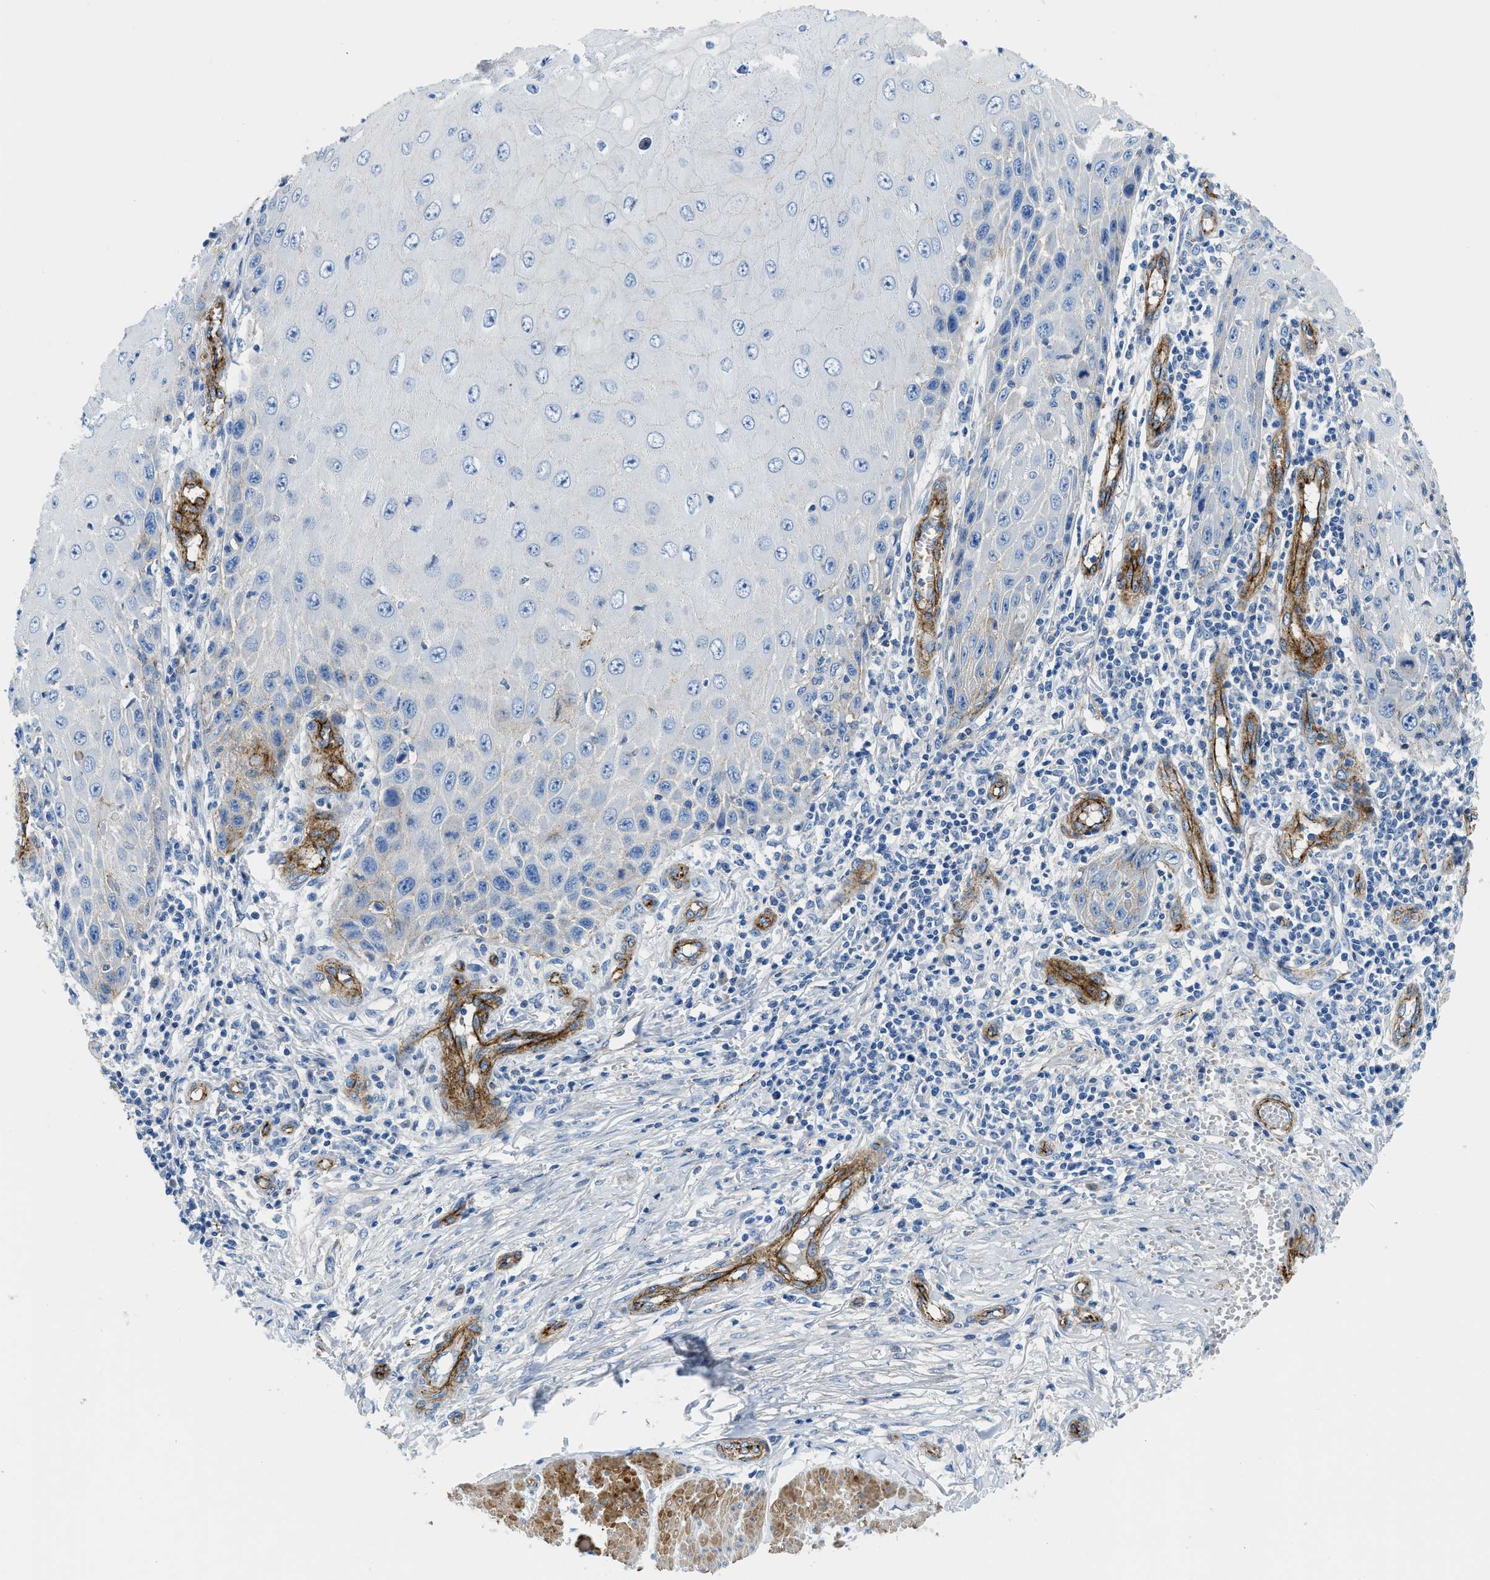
{"staining": {"intensity": "negative", "quantity": "none", "location": "none"}, "tissue": "skin cancer", "cell_type": "Tumor cells", "image_type": "cancer", "snomed": [{"axis": "morphology", "description": "Squamous cell carcinoma, NOS"}, {"axis": "topography", "description": "Skin"}], "caption": "This is a micrograph of immunohistochemistry (IHC) staining of skin cancer (squamous cell carcinoma), which shows no expression in tumor cells.", "gene": "CUTA", "patient": {"sex": "female", "age": 73}}